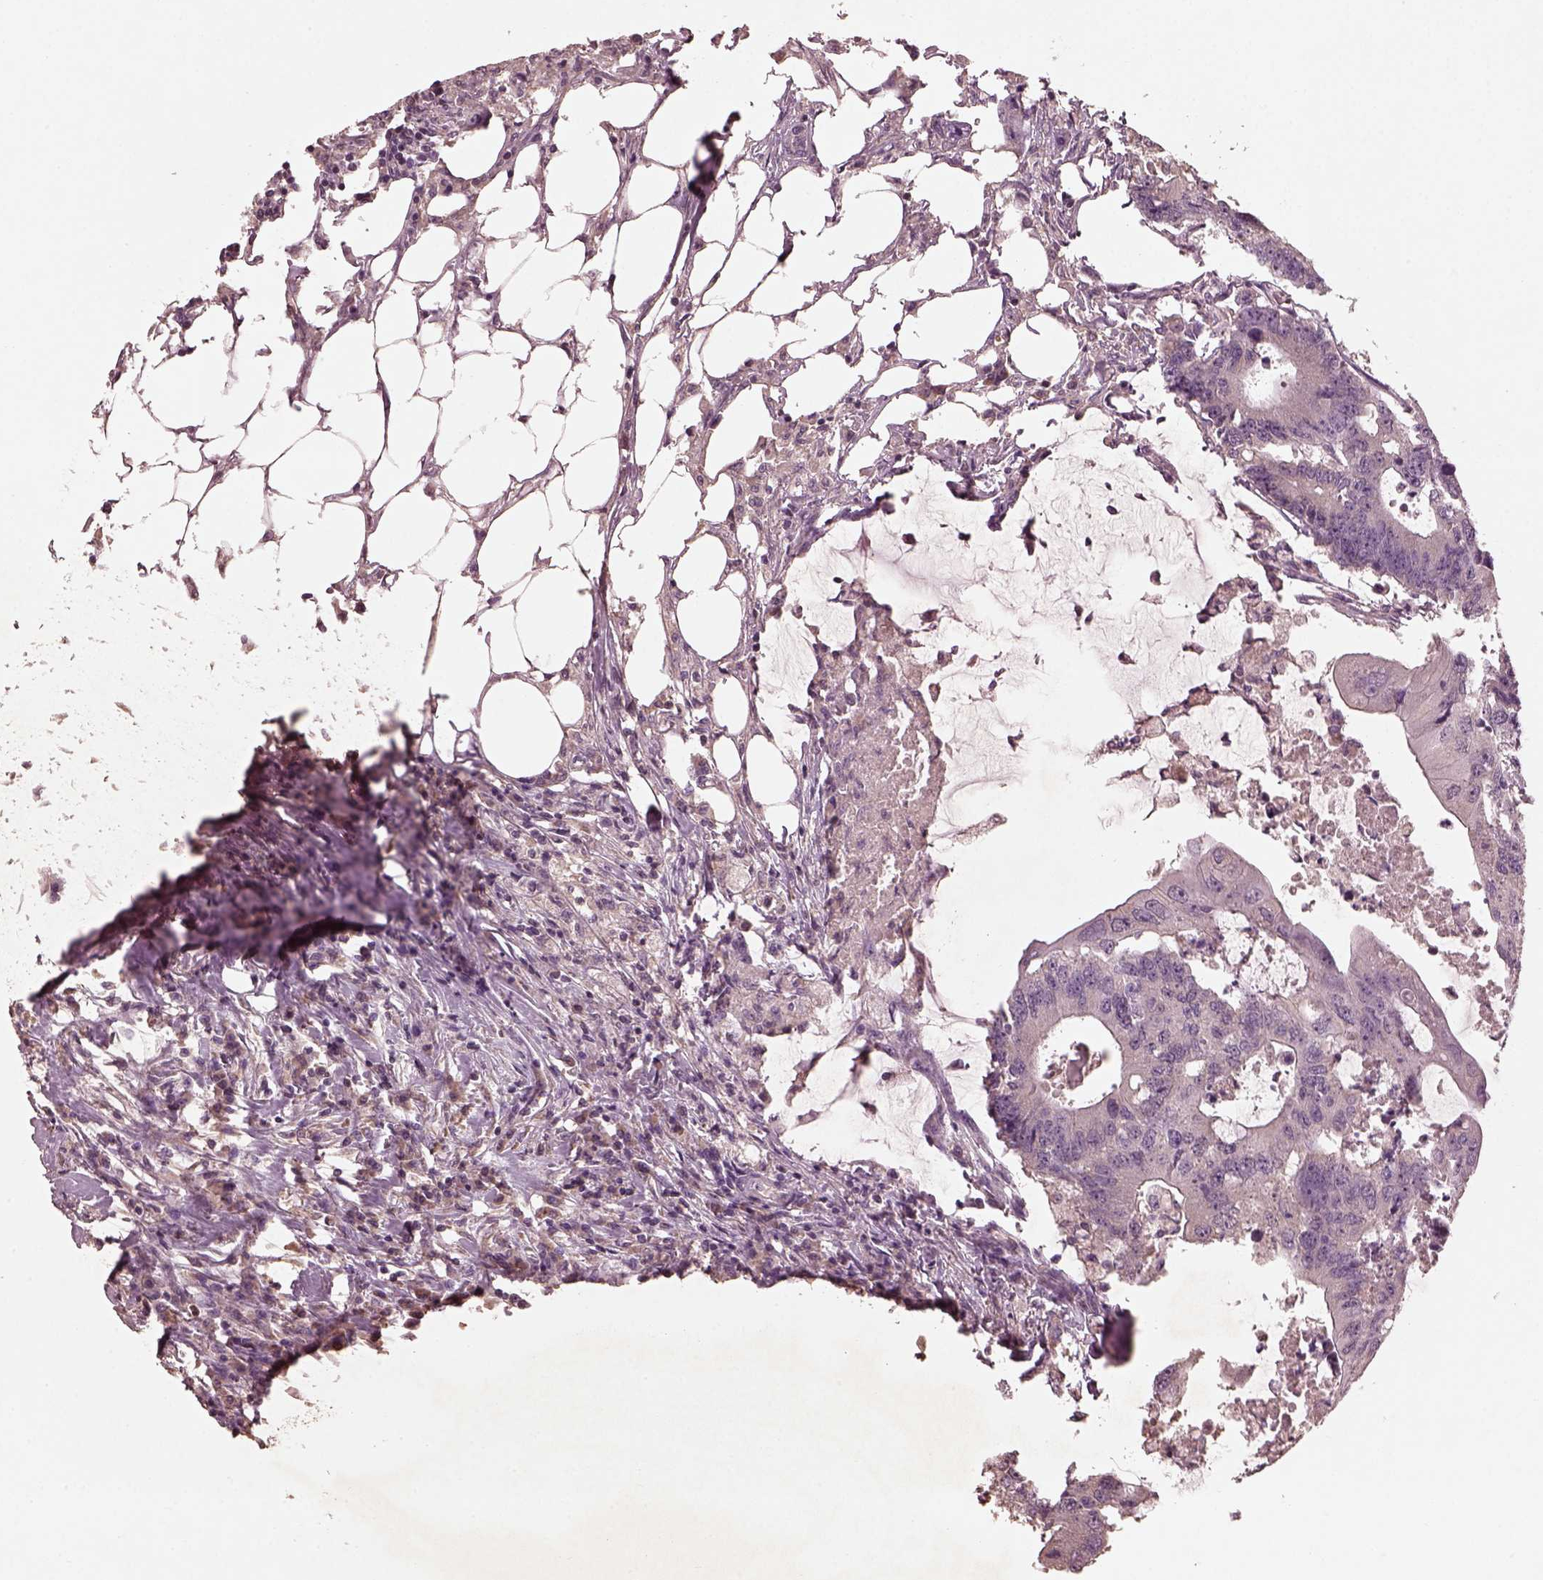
{"staining": {"intensity": "negative", "quantity": "none", "location": "none"}, "tissue": "colorectal cancer", "cell_type": "Tumor cells", "image_type": "cancer", "snomed": [{"axis": "morphology", "description": "Adenocarcinoma, NOS"}, {"axis": "topography", "description": "Colon"}], "caption": "High power microscopy photomicrograph of an IHC histopathology image of colorectal adenocarcinoma, revealing no significant positivity in tumor cells. (DAB (3,3'-diaminobenzidine) immunohistochemistry visualized using brightfield microscopy, high magnification).", "gene": "FRRS1L", "patient": {"sex": "male", "age": 71}}